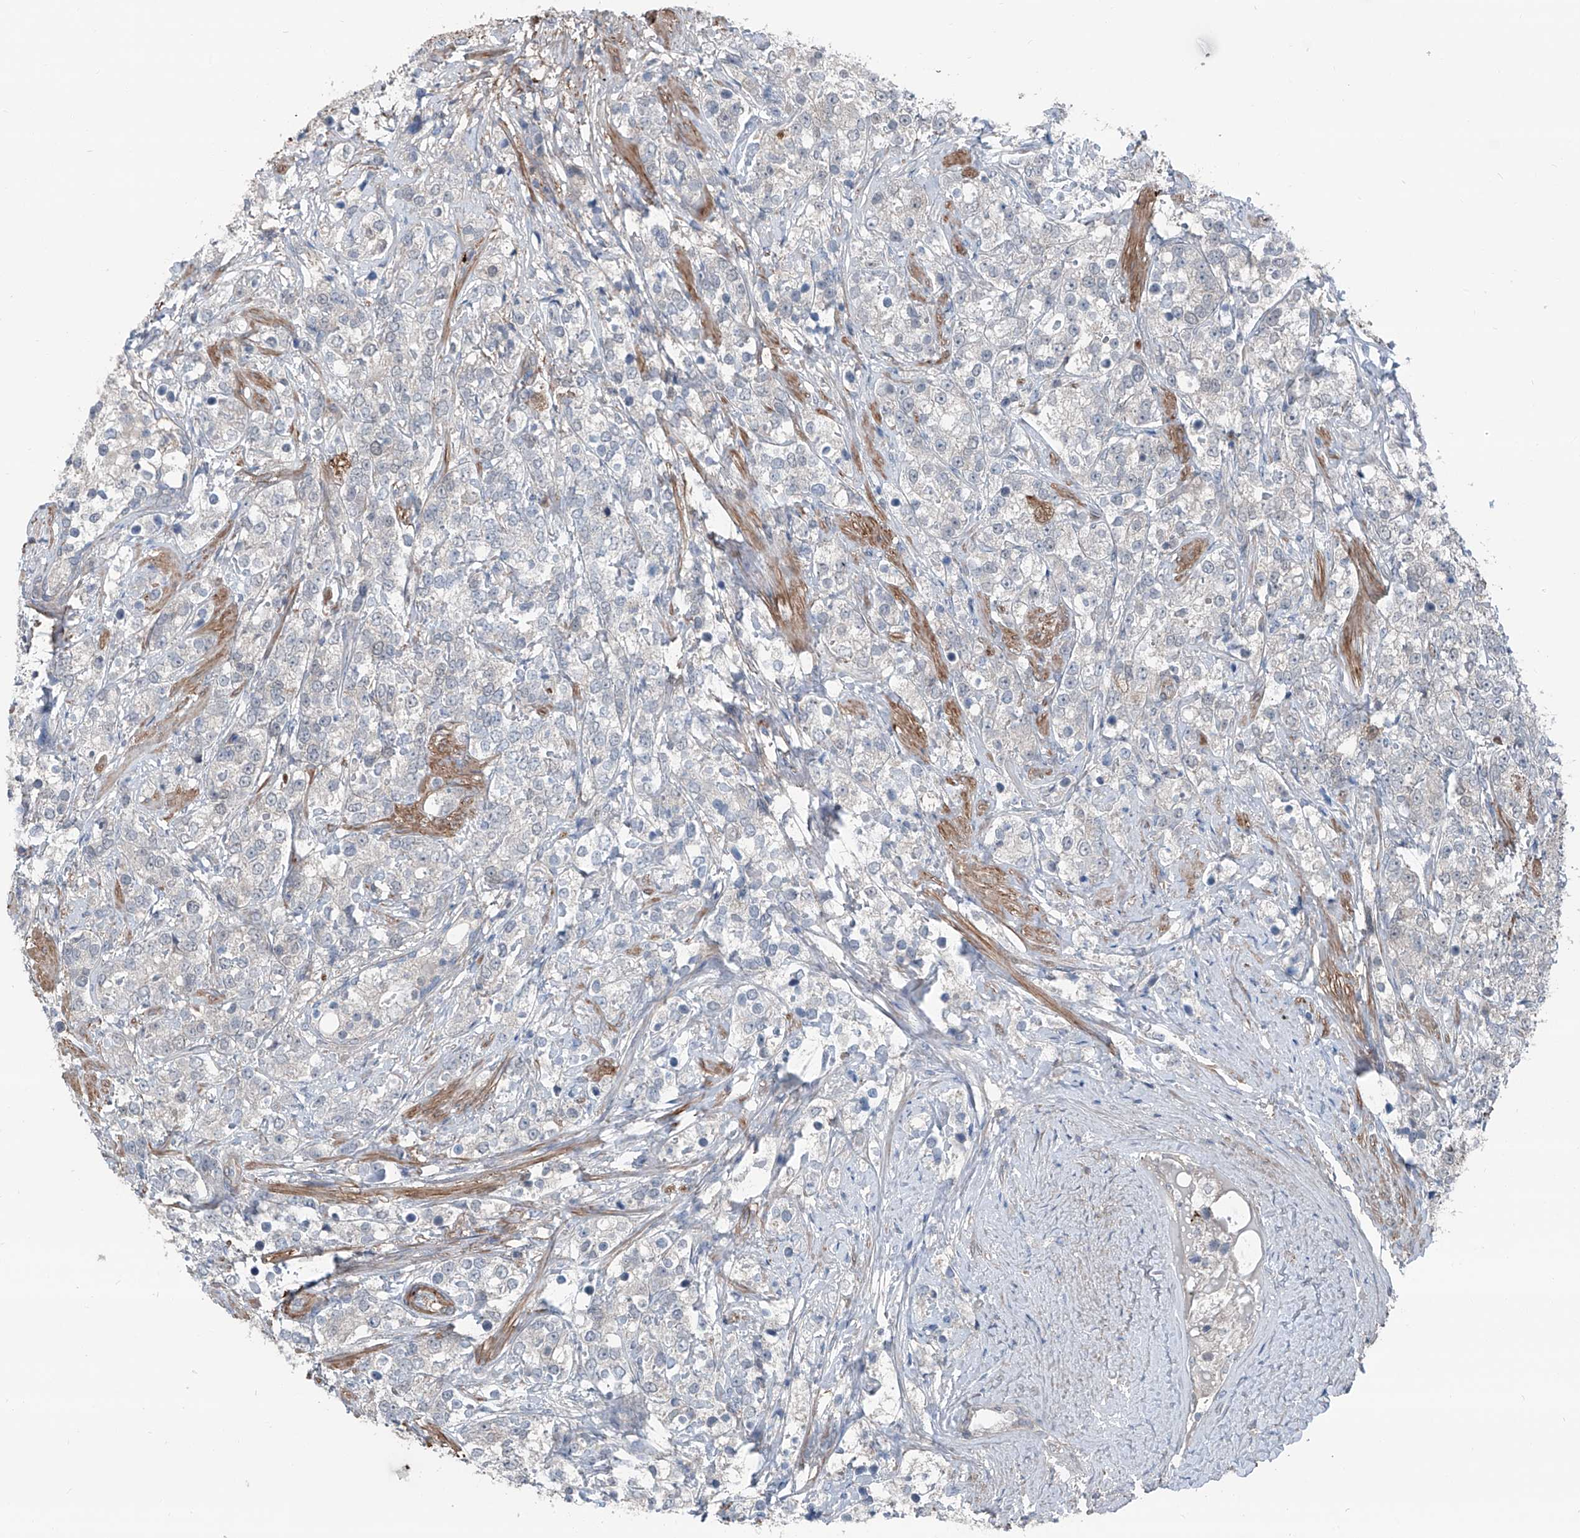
{"staining": {"intensity": "negative", "quantity": "none", "location": "none"}, "tissue": "prostate cancer", "cell_type": "Tumor cells", "image_type": "cancer", "snomed": [{"axis": "morphology", "description": "Adenocarcinoma, High grade"}, {"axis": "topography", "description": "Prostate"}], "caption": "Adenocarcinoma (high-grade) (prostate) stained for a protein using immunohistochemistry displays no staining tumor cells.", "gene": "HSPB11", "patient": {"sex": "male", "age": 69}}